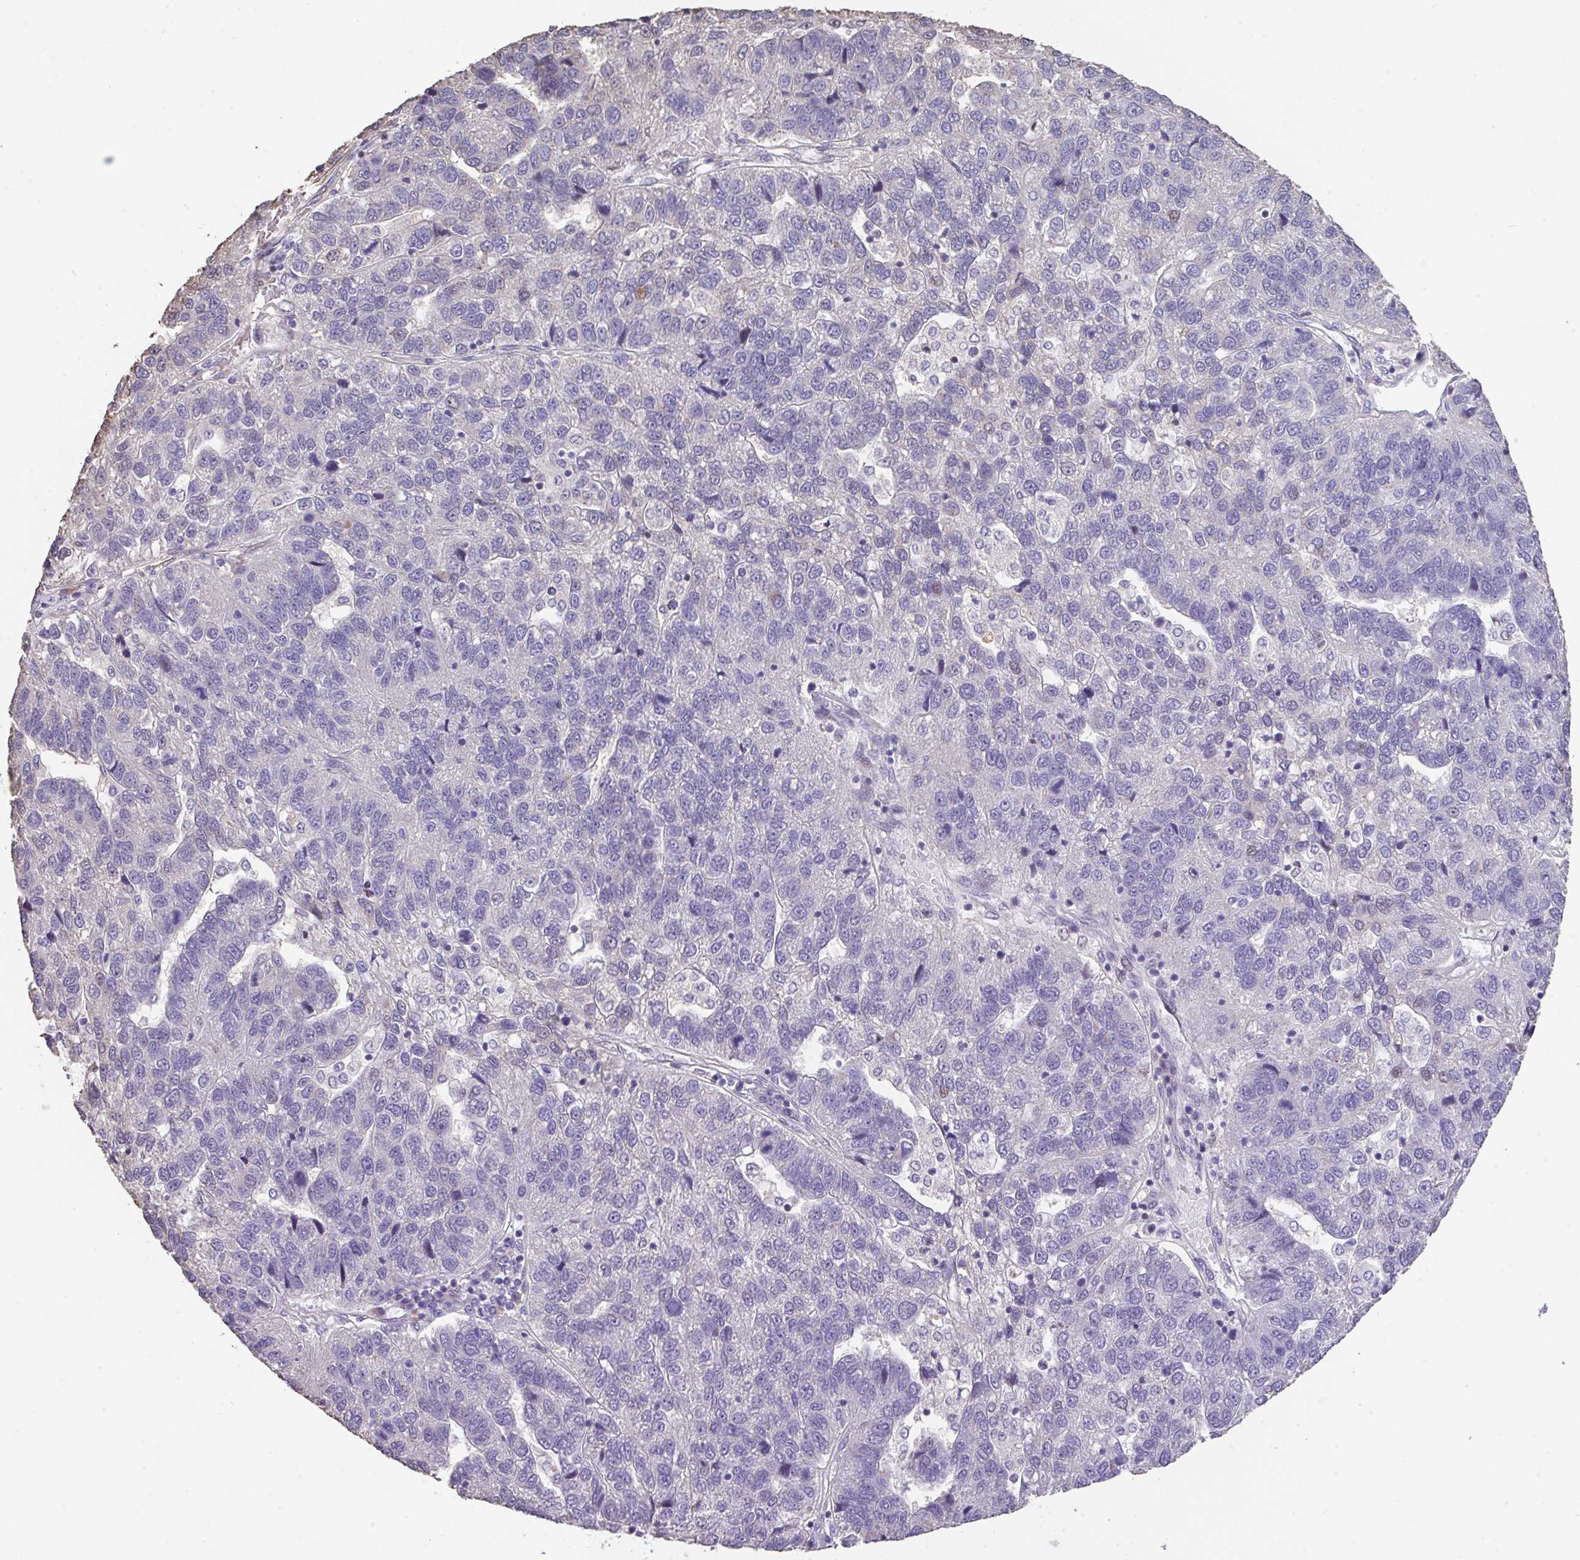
{"staining": {"intensity": "negative", "quantity": "none", "location": "none"}, "tissue": "pancreatic cancer", "cell_type": "Tumor cells", "image_type": "cancer", "snomed": [{"axis": "morphology", "description": "Adenocarcinoma, NOS"}, {"axis": "topography", "description": "Pancreas"}], "caption": "Pancreatic adenocarcinoma was stained to show a protein in brown. There is no significant positivity in tumor cells.", "gene": "RUNDC3B", "patient": {"sex": "female", "age": 61}}